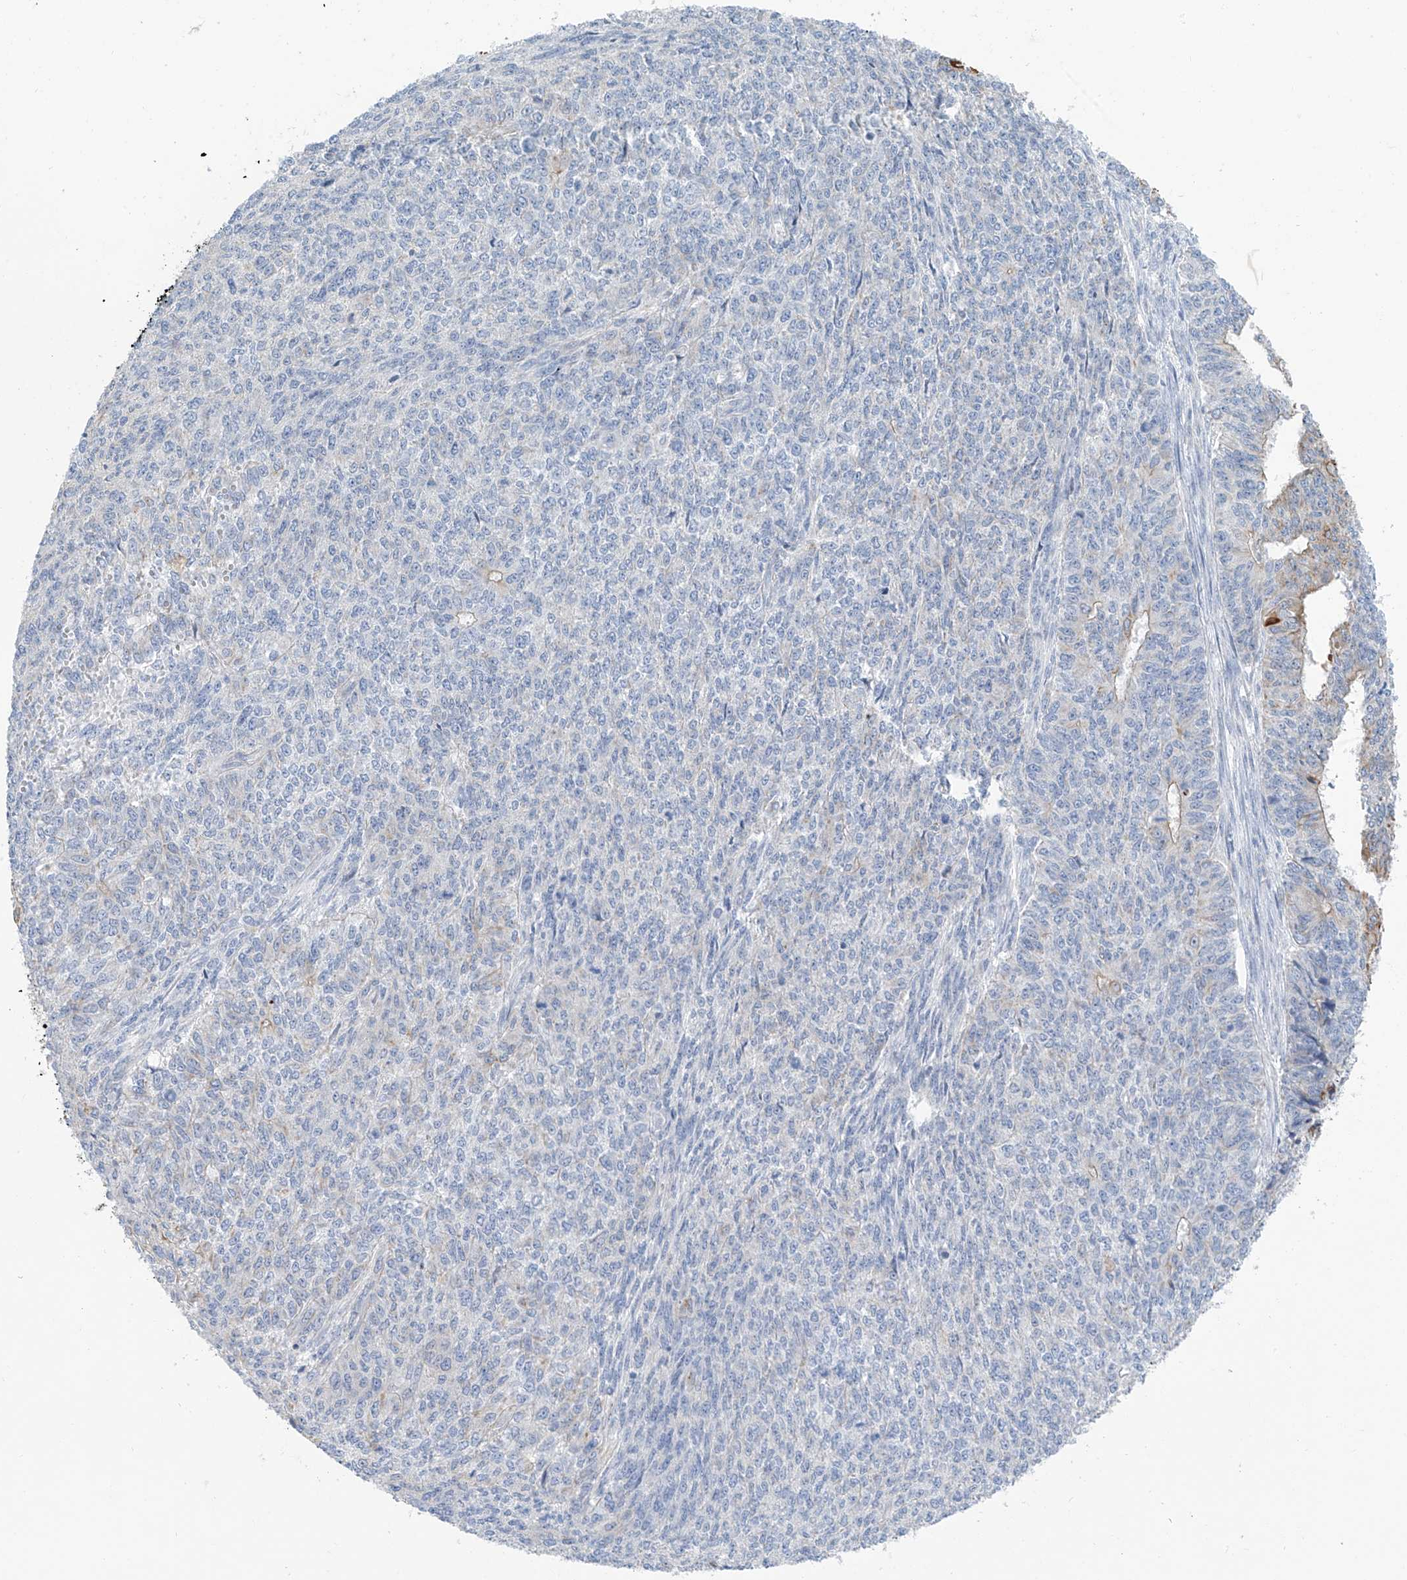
{"staining": {"intensity": "moderate", "quantity": "<25%", "location": "cytoplasmic/membranous"}, "tissue": "endometrial cancer", "cell_type": "Tumor cells", "image_type": "cancer", "snomed": [{"axis": "morphology", "description": "Adenocarcinoma, NOS"}, {"axis": "topography", "description": "Endometrium"}], "caption": "High-magnification brightfield microscopy of endometrial cancer (adenocarcinoma) stained with DAB (3,3'-diaminobenzidine) (brown) and counterstained with hematoxylin (blue). tumor cells exhibit moderate cytoplasmic/membranous expression is present in approximately<25% of cells. Using DAB (brown) and hematoxylin (blue) stains, captured at high magnification using brightfield microscopy.", "gene": "PIK3C2B", "patient": {"sex": "female", "age": 32}}